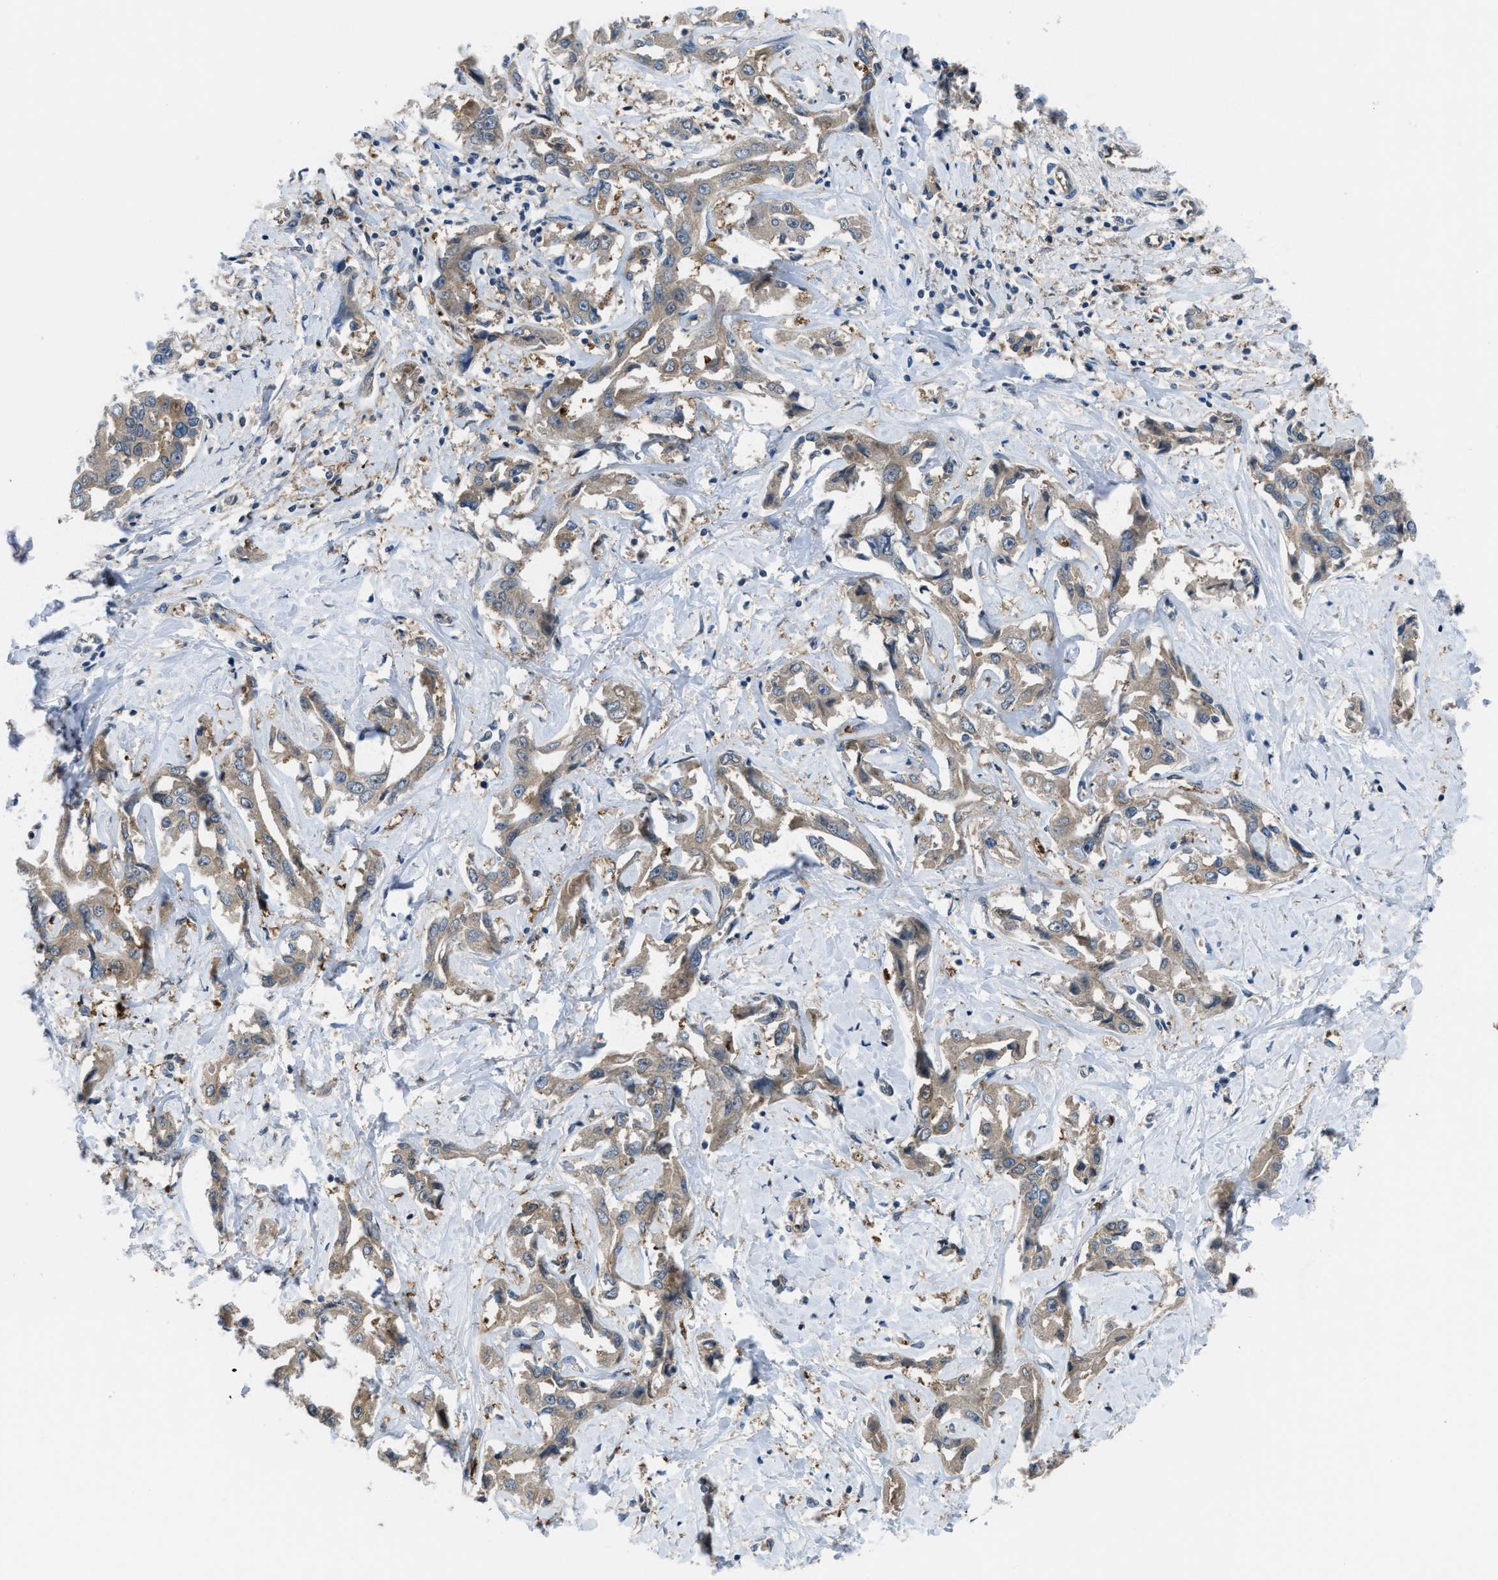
{"staining": {"intensity": "weak", "quantity": ">75%", "location": "cytoplasmic/membranous"}, "tissue": "liver cancer", "cell_type": "Tumor cells", "image_type": "cancer", "snomed": [{"axis": "morphology", "description": "Cholangiocarcinoma"}, {"axis": "topography", "description": "Liver"}], "caption": "Protein expression analysis of human liver cholangiocarcinoma reveals weak cytoplasmic/membranous staining in approximately >75% of tumor cells.", "gene": "BAZ2B", "patient": {"sex": "male", "age": 59}}